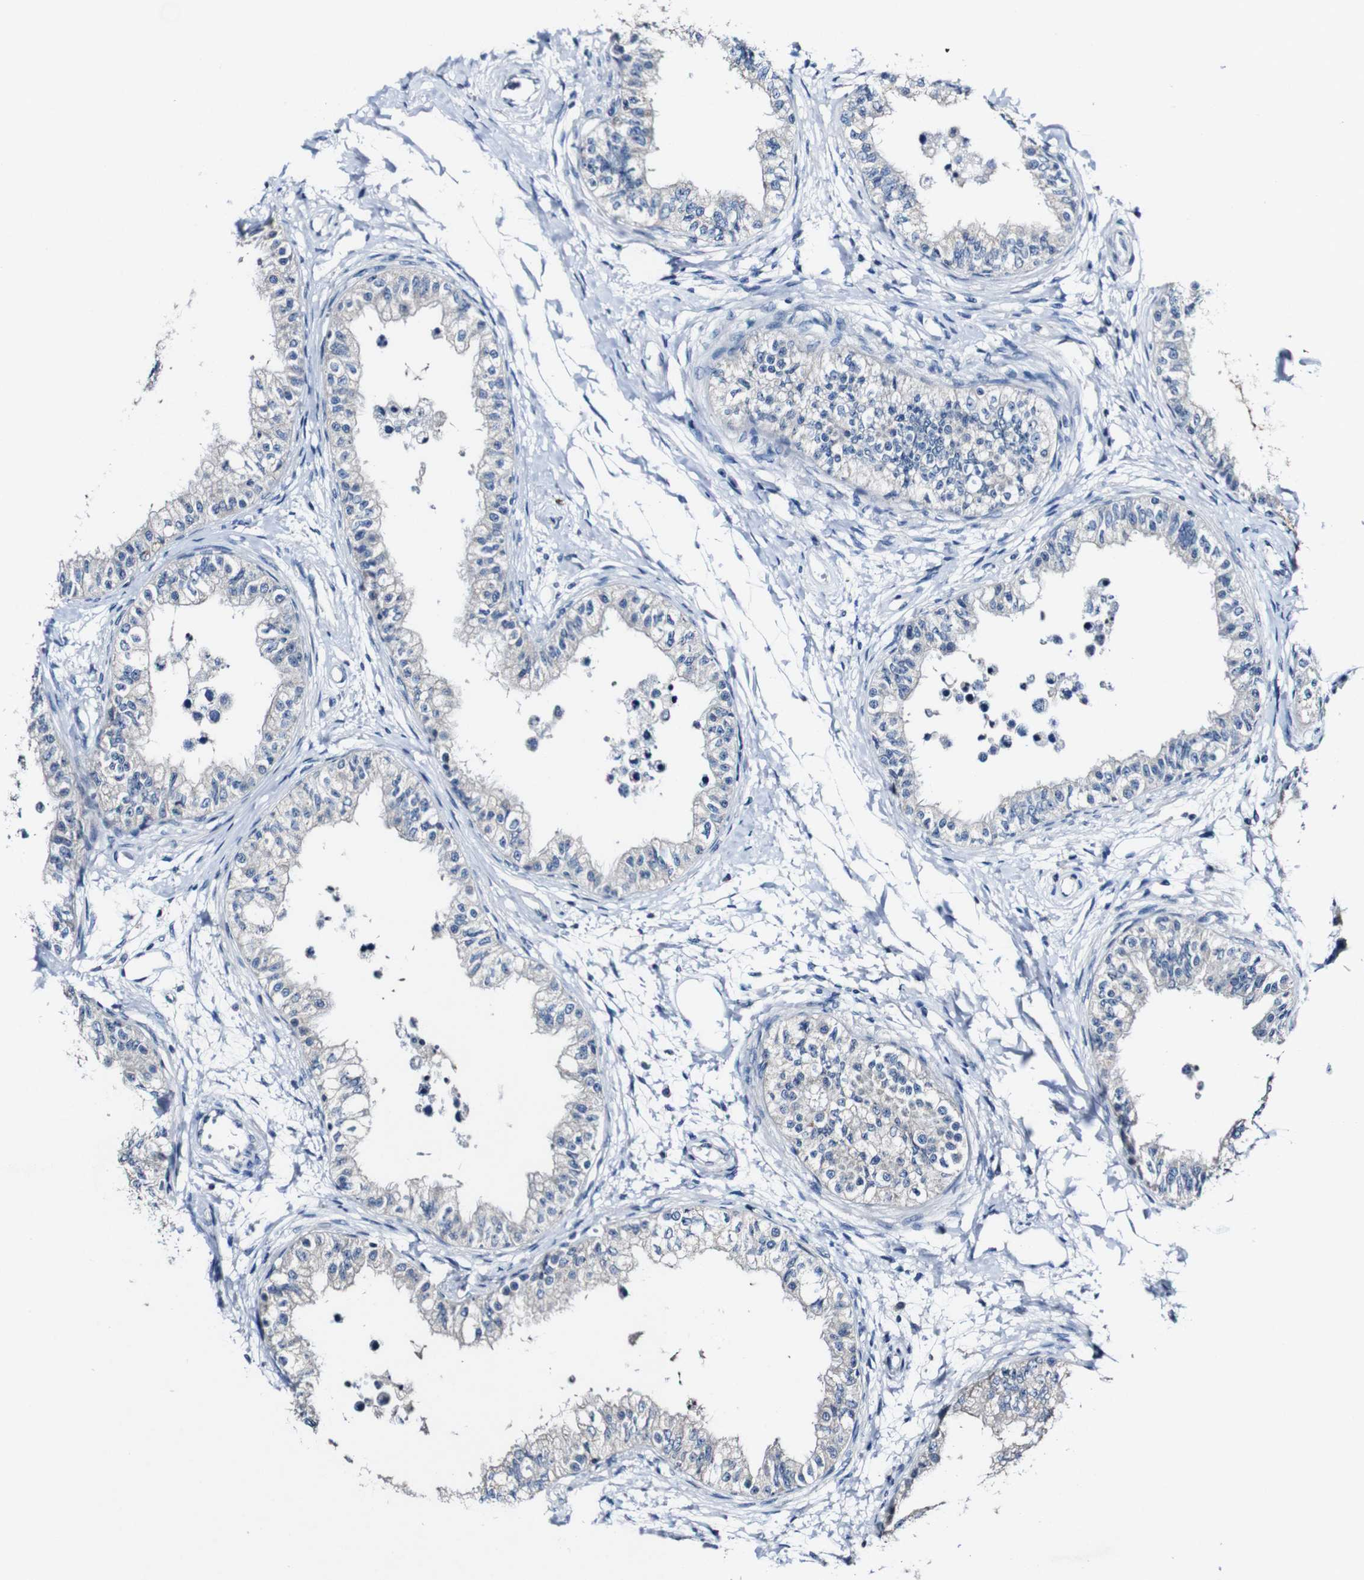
{"staining": {"intensity": "negative", "quantity": "none", "location": "none"}, "tissue": "epididymis", "cell_type": "Glandular cells", "image_type": "normal", "snomed": [{"axis": "morphology", "description": "Normal tissue, NOS"}, {"axis": "morphology", "description": "Adenocarcinoma, metastatic, NOS"}, {"axis": "topography", "description": "Testis"}, {"axis": "topography", "description": "Epididymis"}], "caption": "There is no significant positivity in glandular cells of epididymis. The staining was performed using DAB to visualize the protein expression in brown, while the nuclei were stained in blue with hematoxylin (Magnification: 20x).", "gene": "GRAMD1A", "patient": {"sex": "male", "age": 26}}